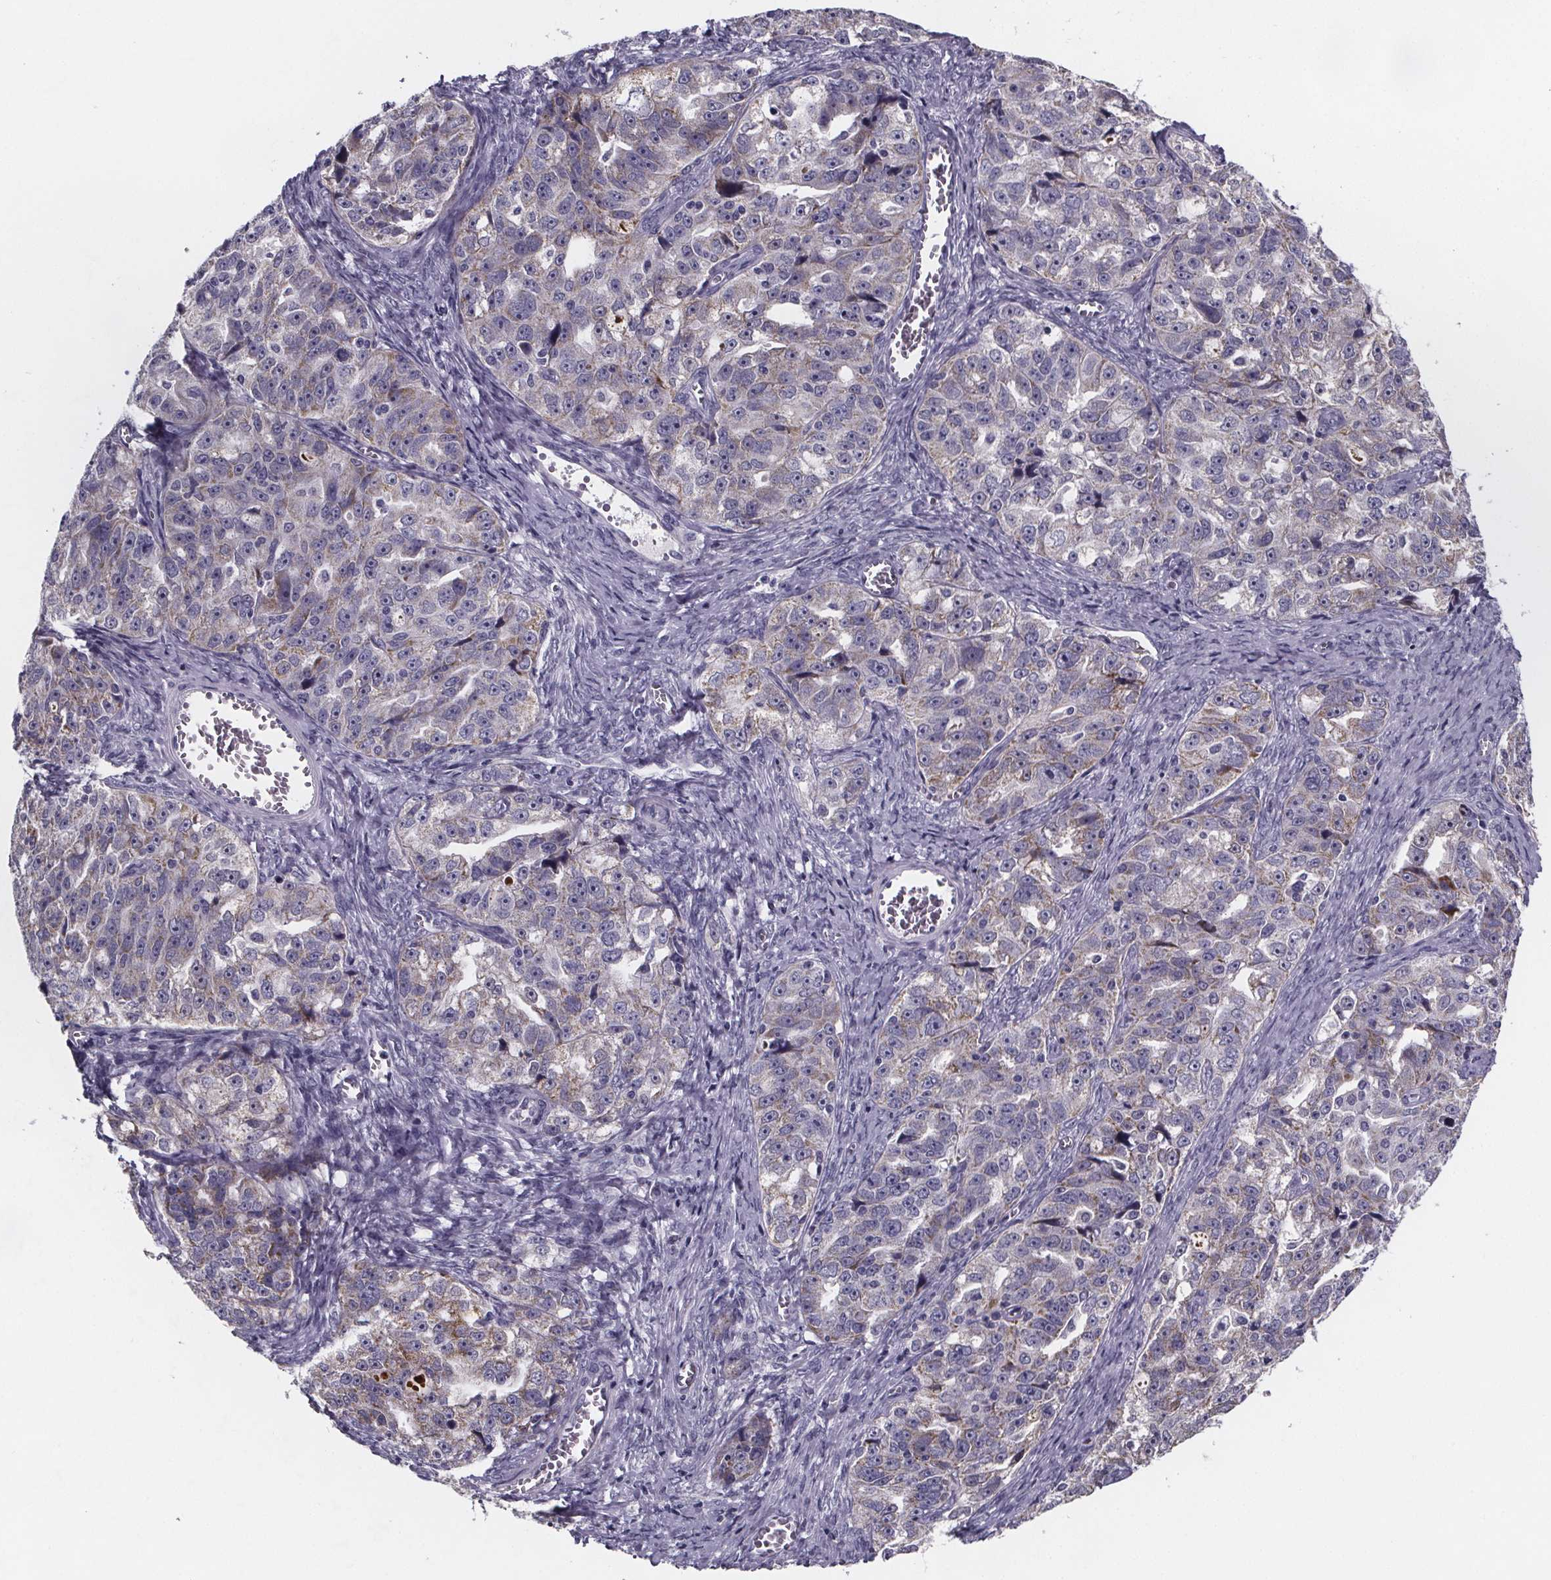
{"staining": {"intensity": "negative", "quantity": "none", "location": "none"}, "tissue": "ovarian cancer", "cell_type": "Tumor cells", "image_type": "cancer", "snomed": [{"axis": "morphology", "description": "Cystadenocarcinoma, serous, NOS"}, {"axis": "topography", "description": "Ovary"}], "caption": "Tumor cells are negative for brown protein staining in ovarian cancer (serous cystadenocarcinoma). (Brightfield microscopy of DAB (3,3'-diaminobenzidine) immunohistochemistry (IHC) at high magnification).", "gene": "PAH", "patient": {"sex": "female", "age": 51}}